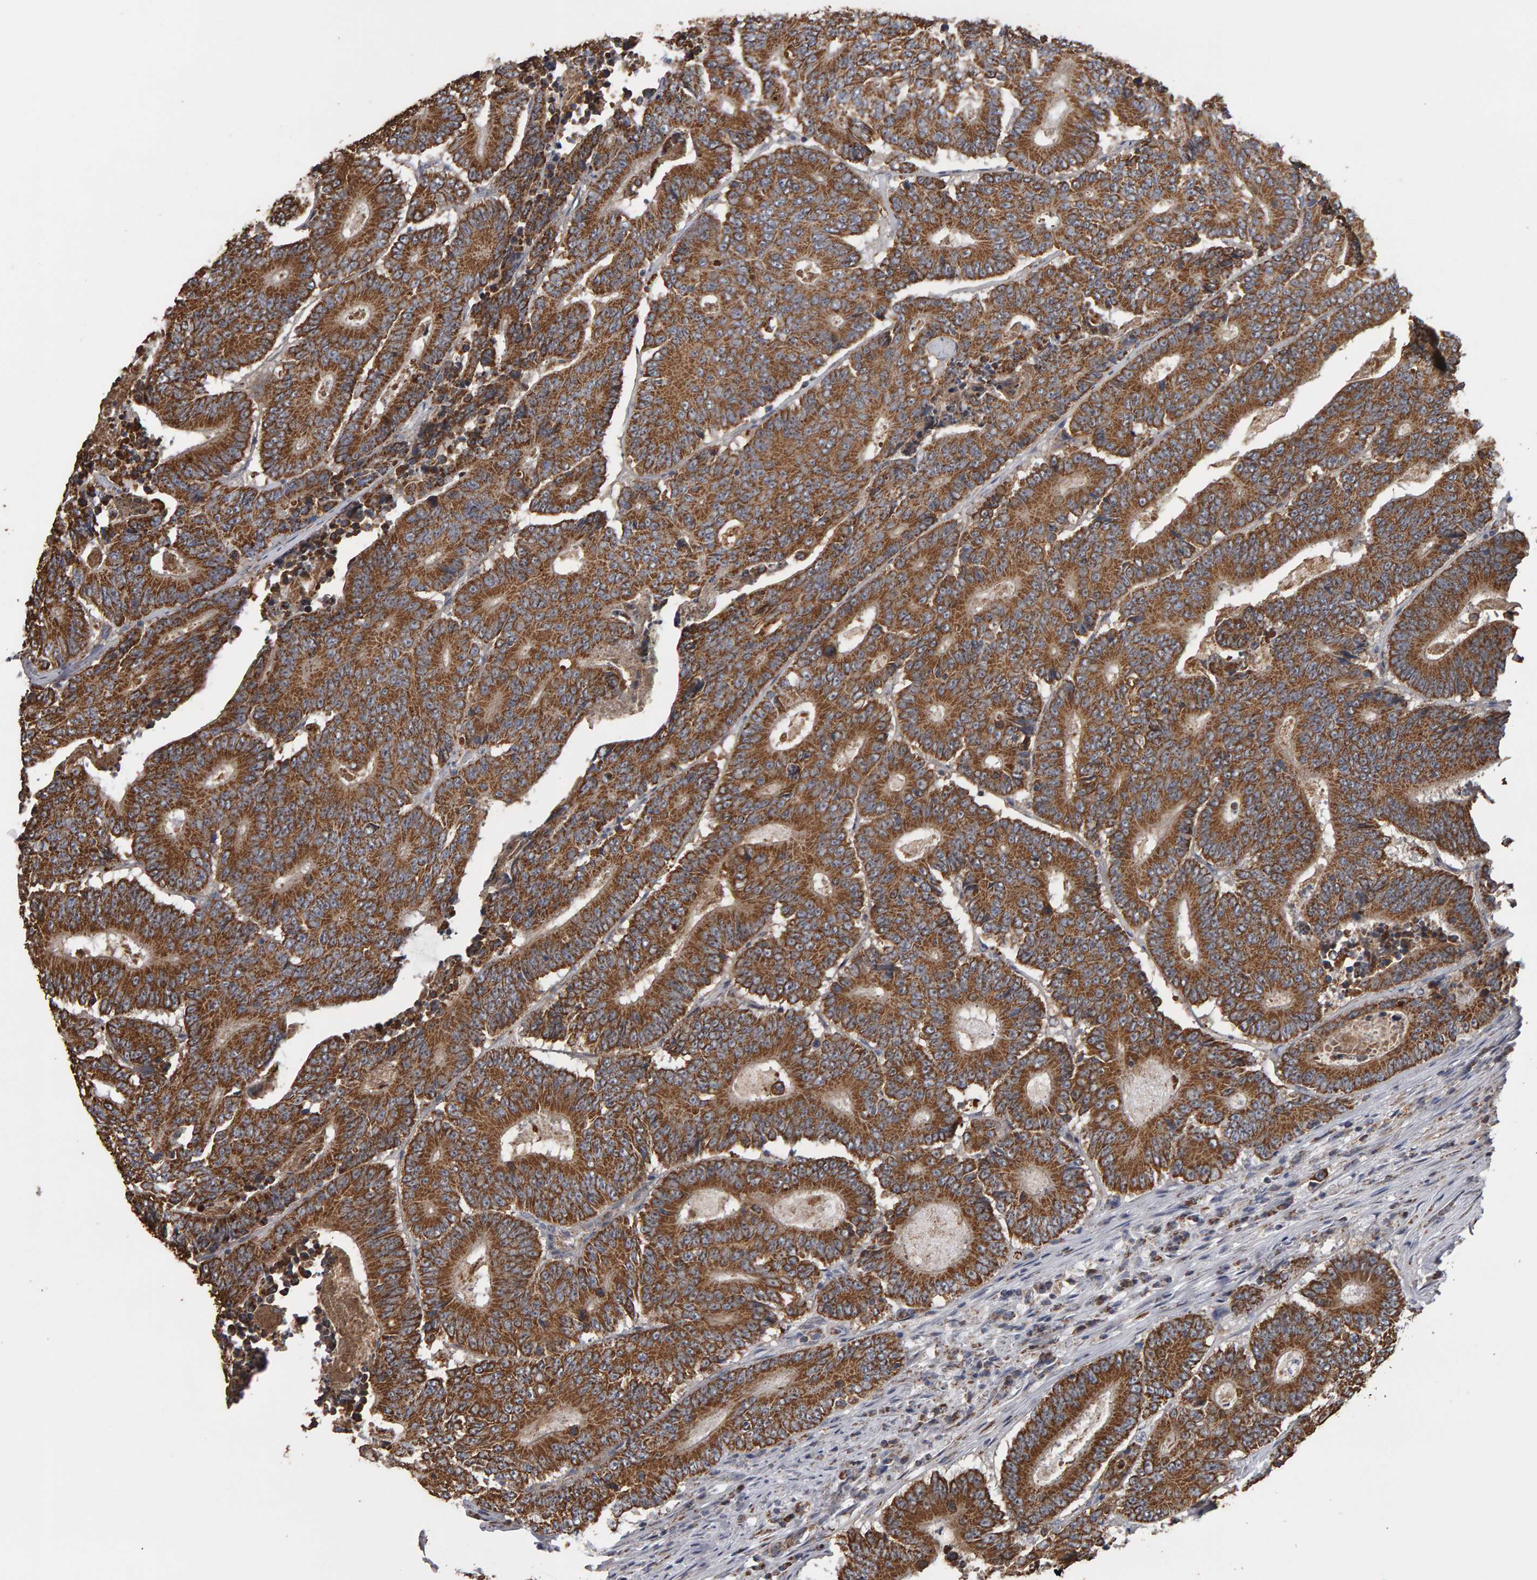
{"staining": {"intensity": "moderate", "quantity": ">75%", "location": "cytoplasmic/membranous"}, "tissue": "colorectal cancer", "cell_type": "Tumor cells", "image_type": "cancer", "snomed": [{"axis": "morphology", "description": "Adenocarcinoma, NOS"}, {"axis": "topography", "description": "Colon"}], "caption": "This is an image of IHC staining of colorectal adenocarcinoma, which shows moderate staining in the cytoplasmic/membranous of tumor cells.", "gene": "TOM1L1", "patient": {"sex": "male", "age": 83}}